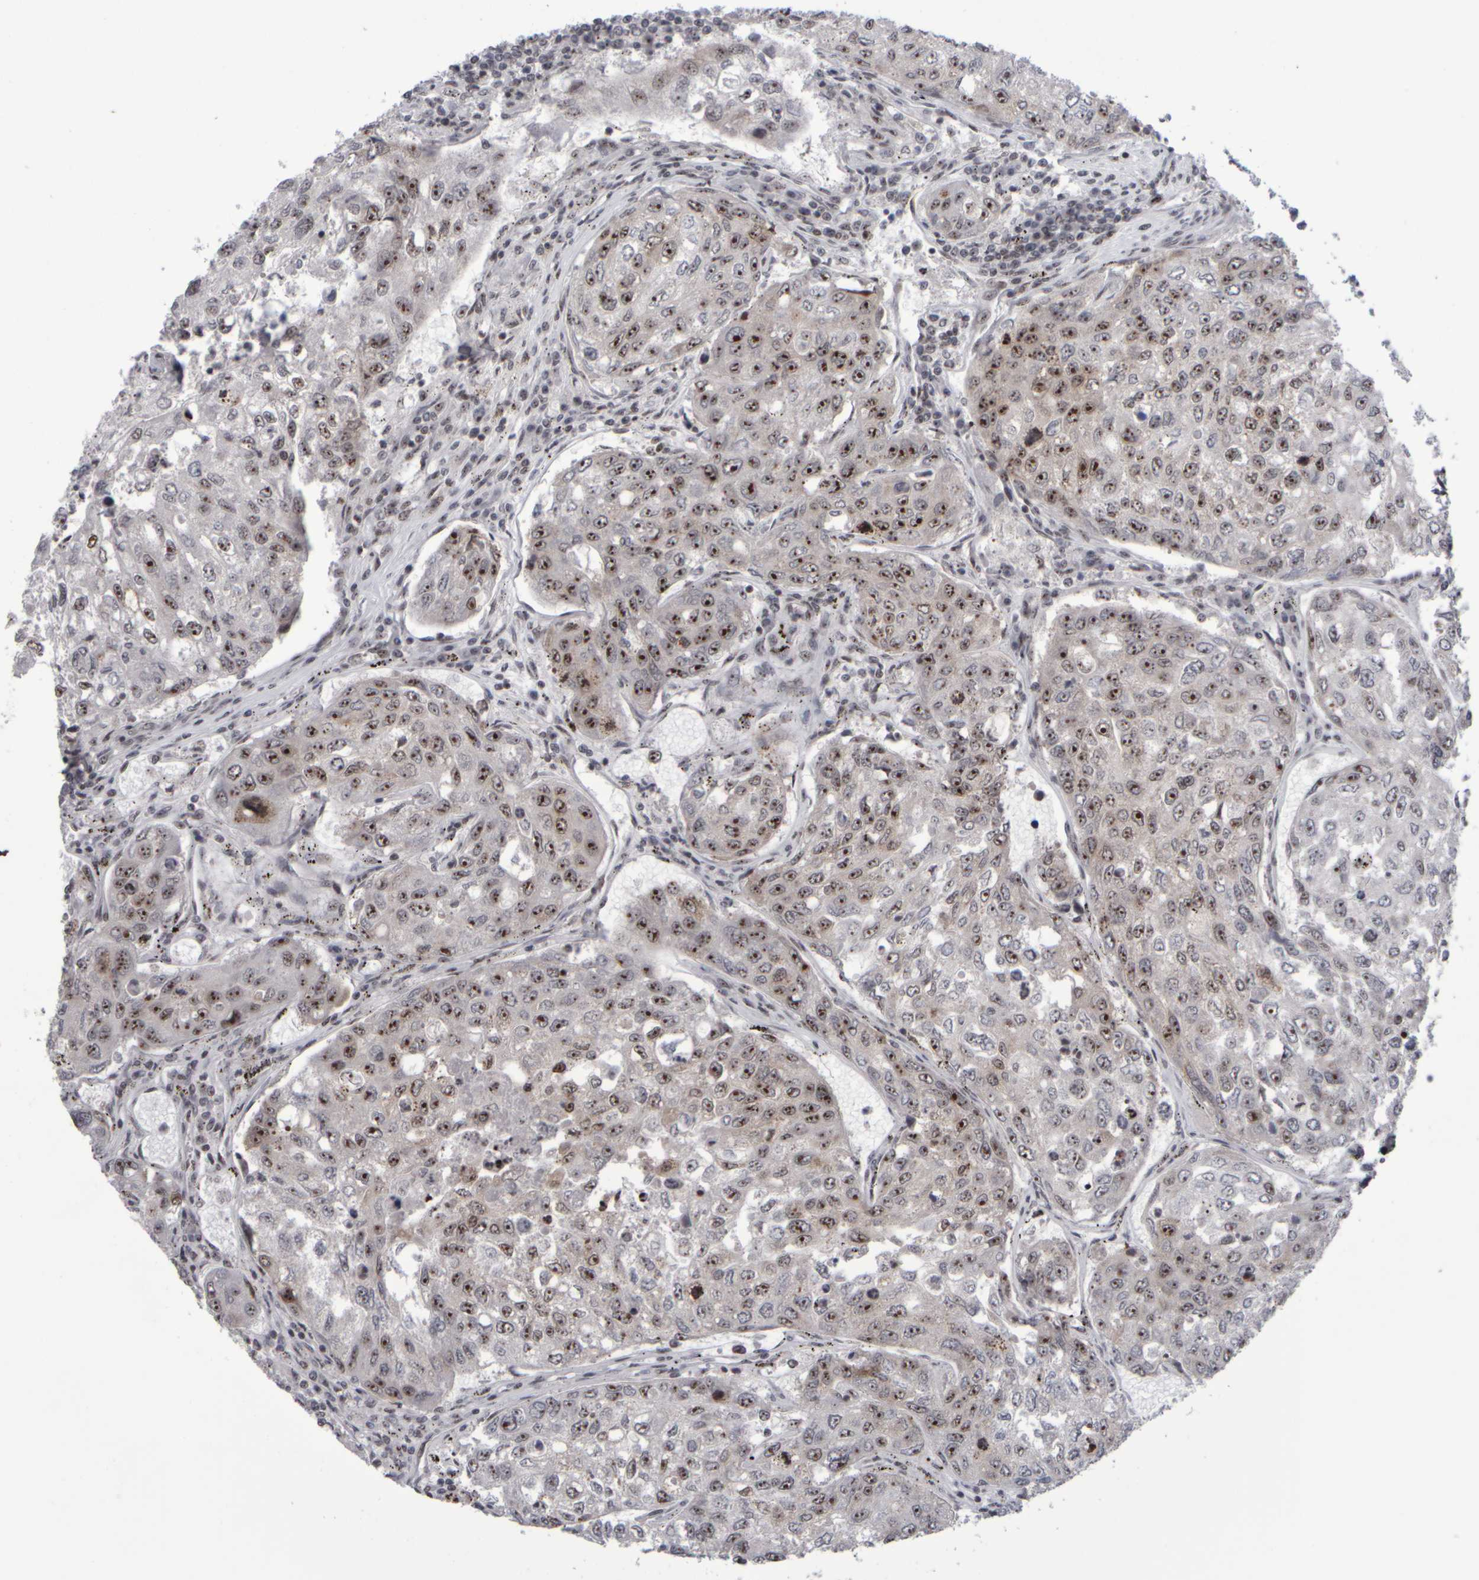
{"staining": {"intensity": "moderate", "quantity": ">75%", "location": "nuclear"}, "tissue": "urothelial cancer", "cell_type": "Tumor cells", "image_type": "cancer", "snomed": [{"axis": "morphology", "description": "Urothelial carcinoma, High grade"}, {"axis": "topography", "description": "Lymph node"}, {"axis": "topography", "description": "Urinary bladder"}], "caption": "This micrograph demonstrates immunohistochemistry (IHC) staining of human urothelial cancer, with medium moderate nuclear expression in about >75% of tumor cells.", "gene": "SURF6", "patient": {"sex": "male", "age": 51}}